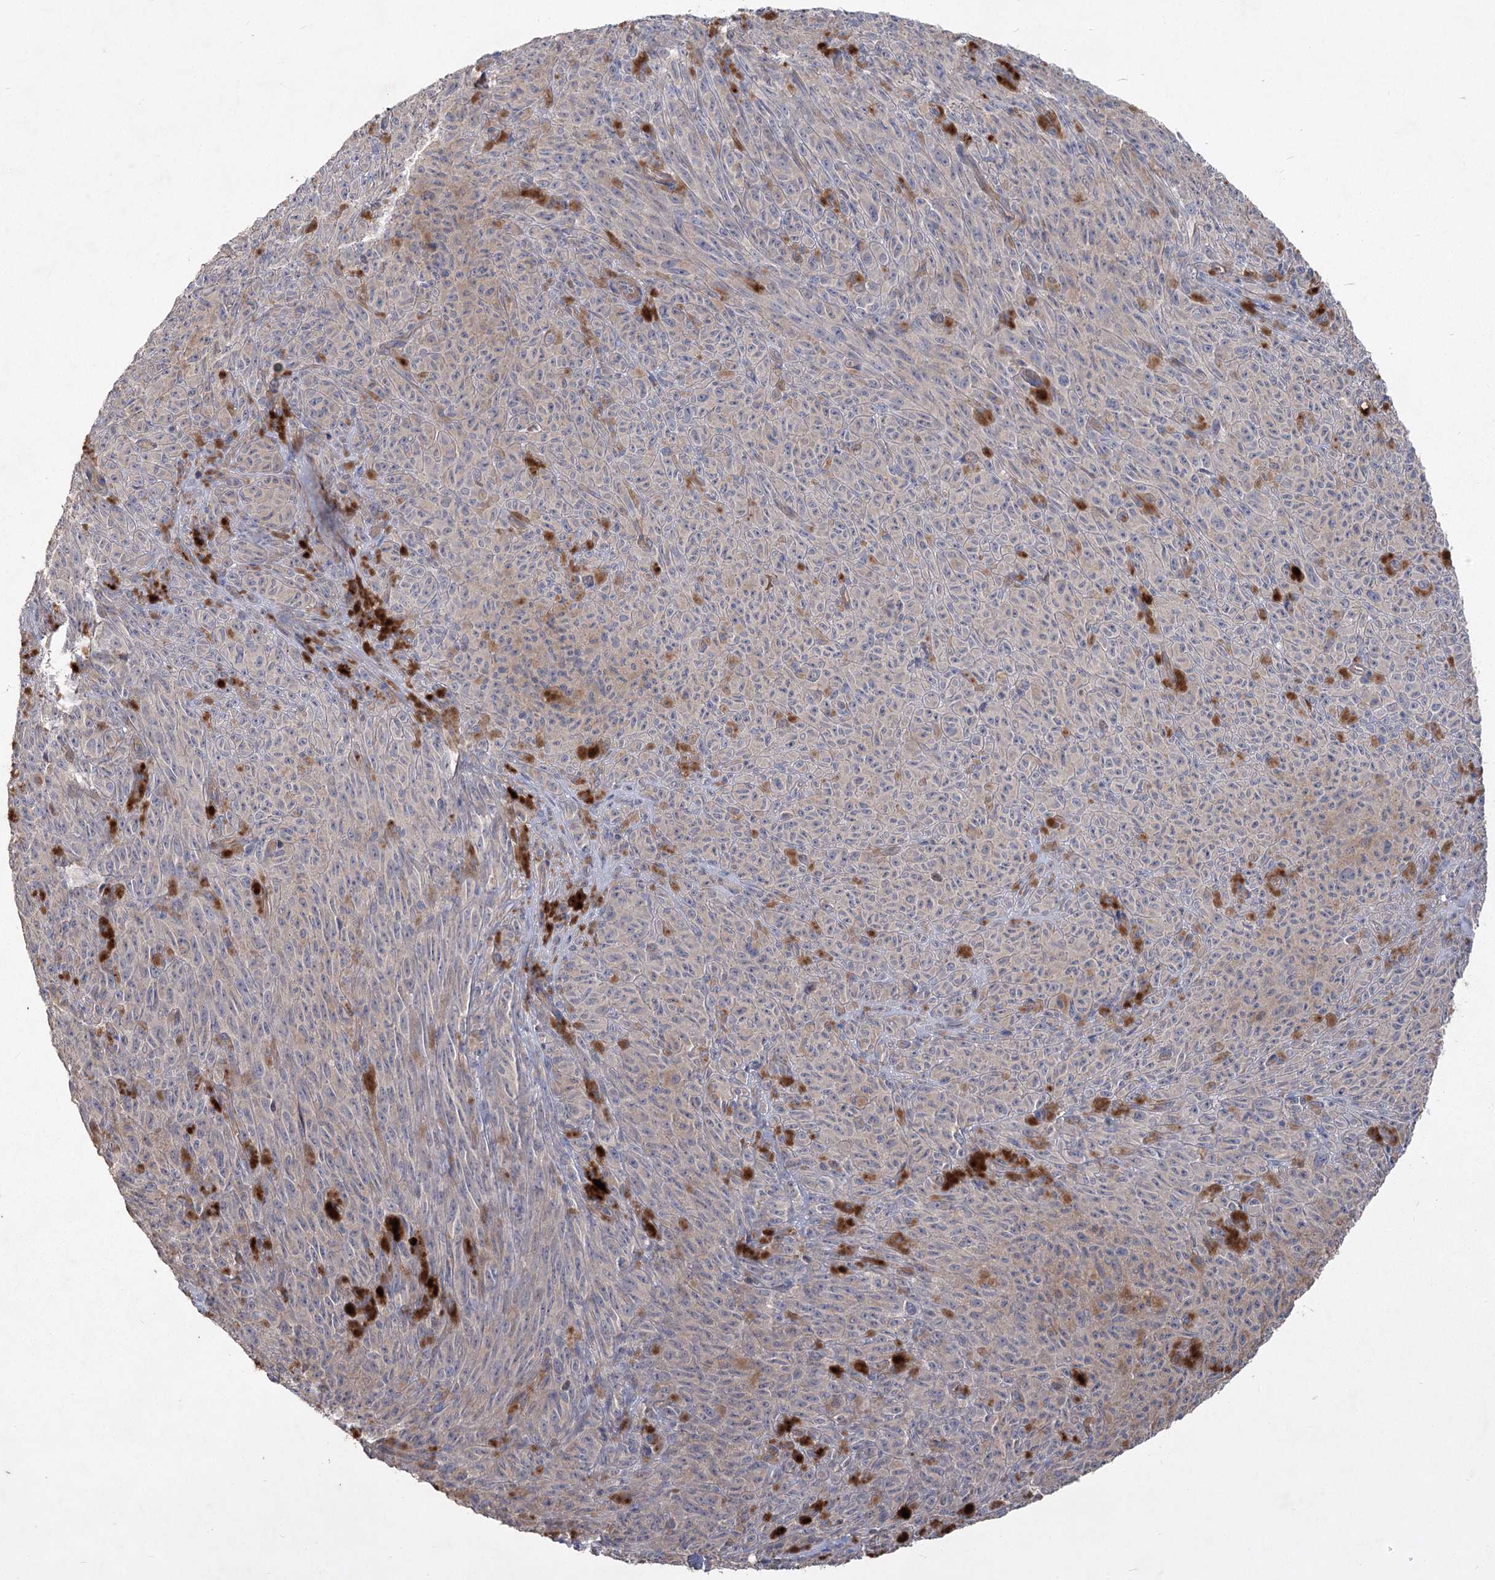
{"staining": {"intensity": "negative", "quantity": "none", "location": "none"}, "tissue": "melanoma", "cell_type": "Tumor cells", "image_type": "cancer", "snomed": [{"axis": "morphology", "description": "Malignant melanoma, NOS"}, {"axis": "topography", "description": "Skin"}], "caption": "Tumor cells are negative for protein expression in human melanoma. (DAB (3,3'-diaminobenzidine) IHC, high magnification).", "gene": "RIN2", "patient": {"sex": "female", "age": 82}}